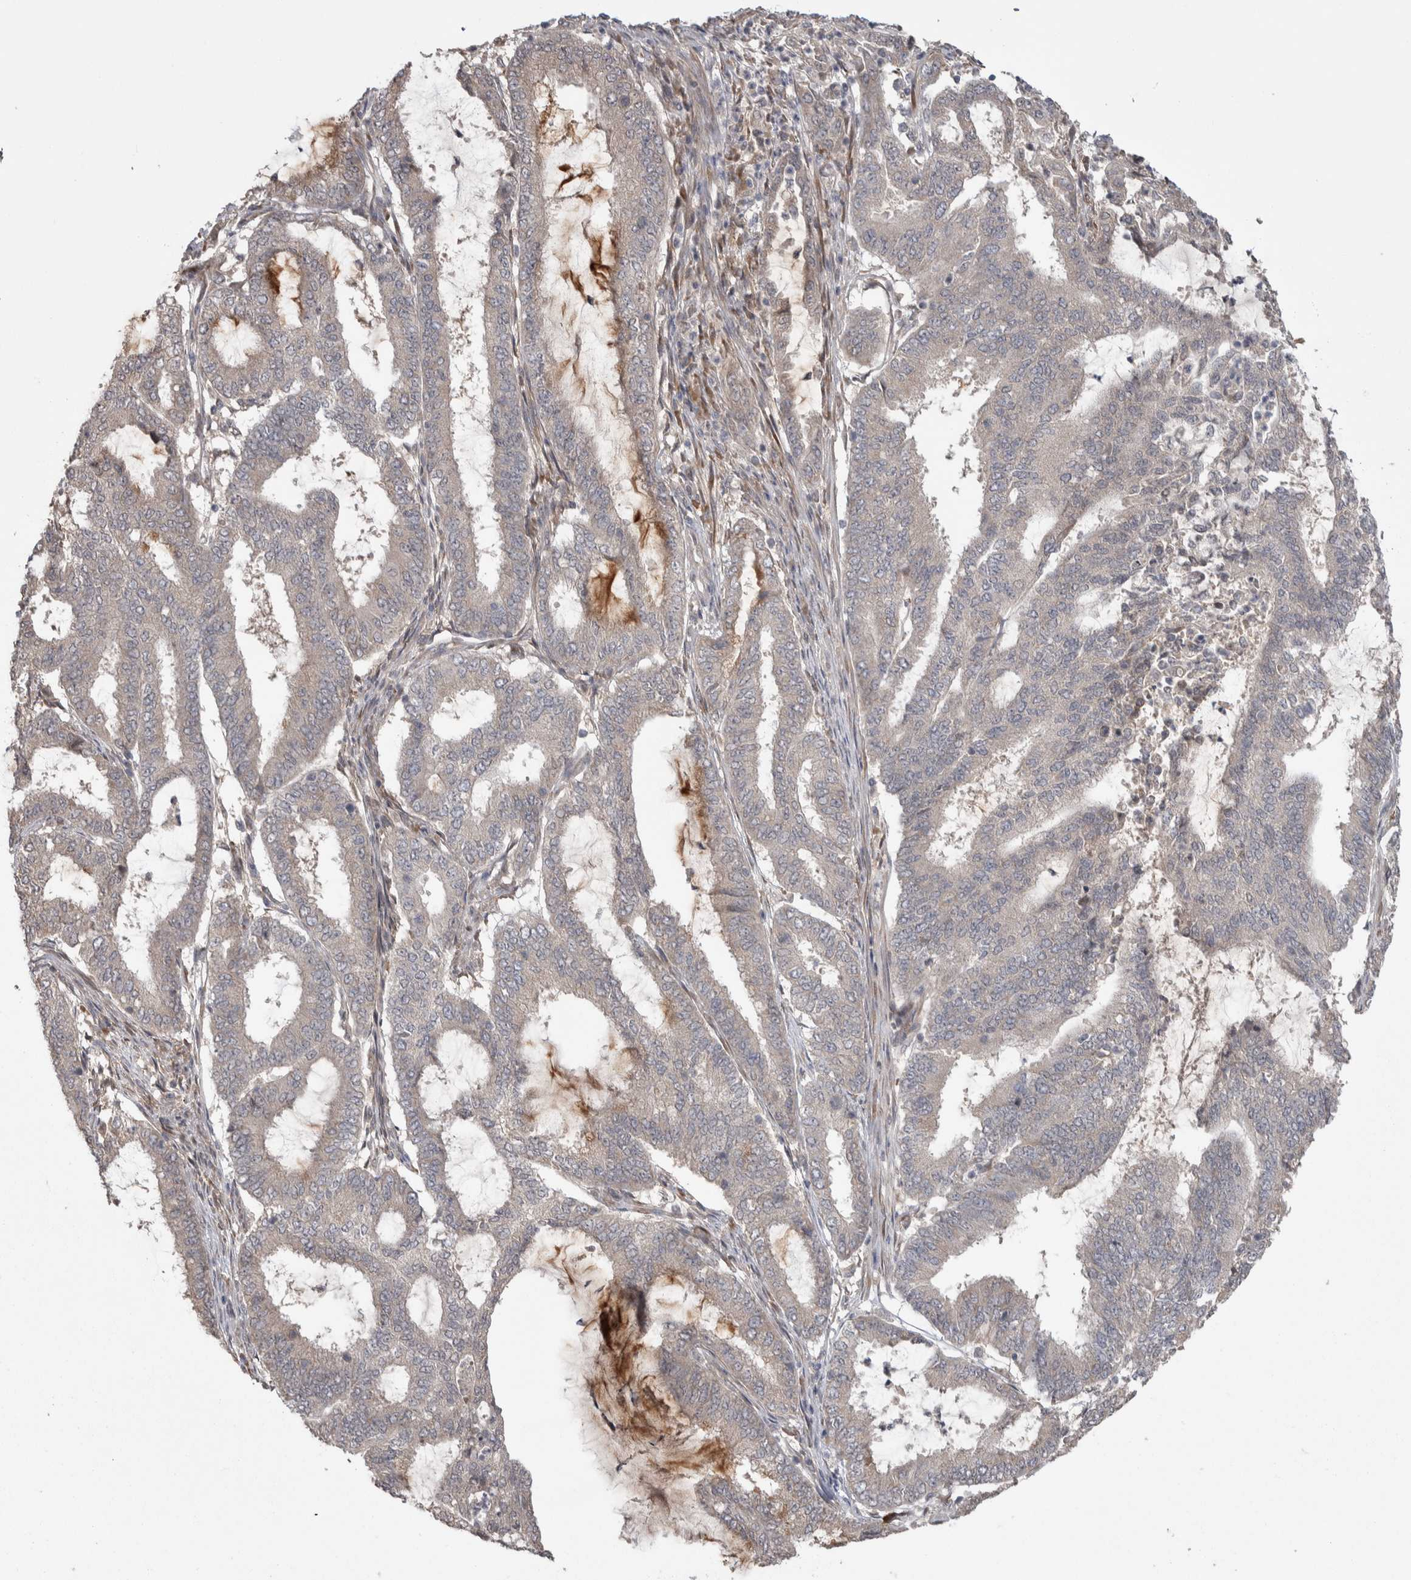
{"staining": {"intensity": "weak", "quantity": "<25%", "location": "cytoplasmic/membranous"}, "tissue": "endometrial cancer", "cell_type": "Tumor cells", "image_type": "cancer", "snomed": [{"axis": "morphology", "description": "Adenocarcinoma, NOS"}, {"axis": "topography", "description": "Endometrium"}], "caption": "Image shows no significant protein positivity in tumor cells of endometrial adenocarcinoma. The staining is performed using DAB brown chromogen with nuclei counter-stained in using hematoxylin.", "gene": "CUL2", "patient": {"sex": "female", "age": 51}}